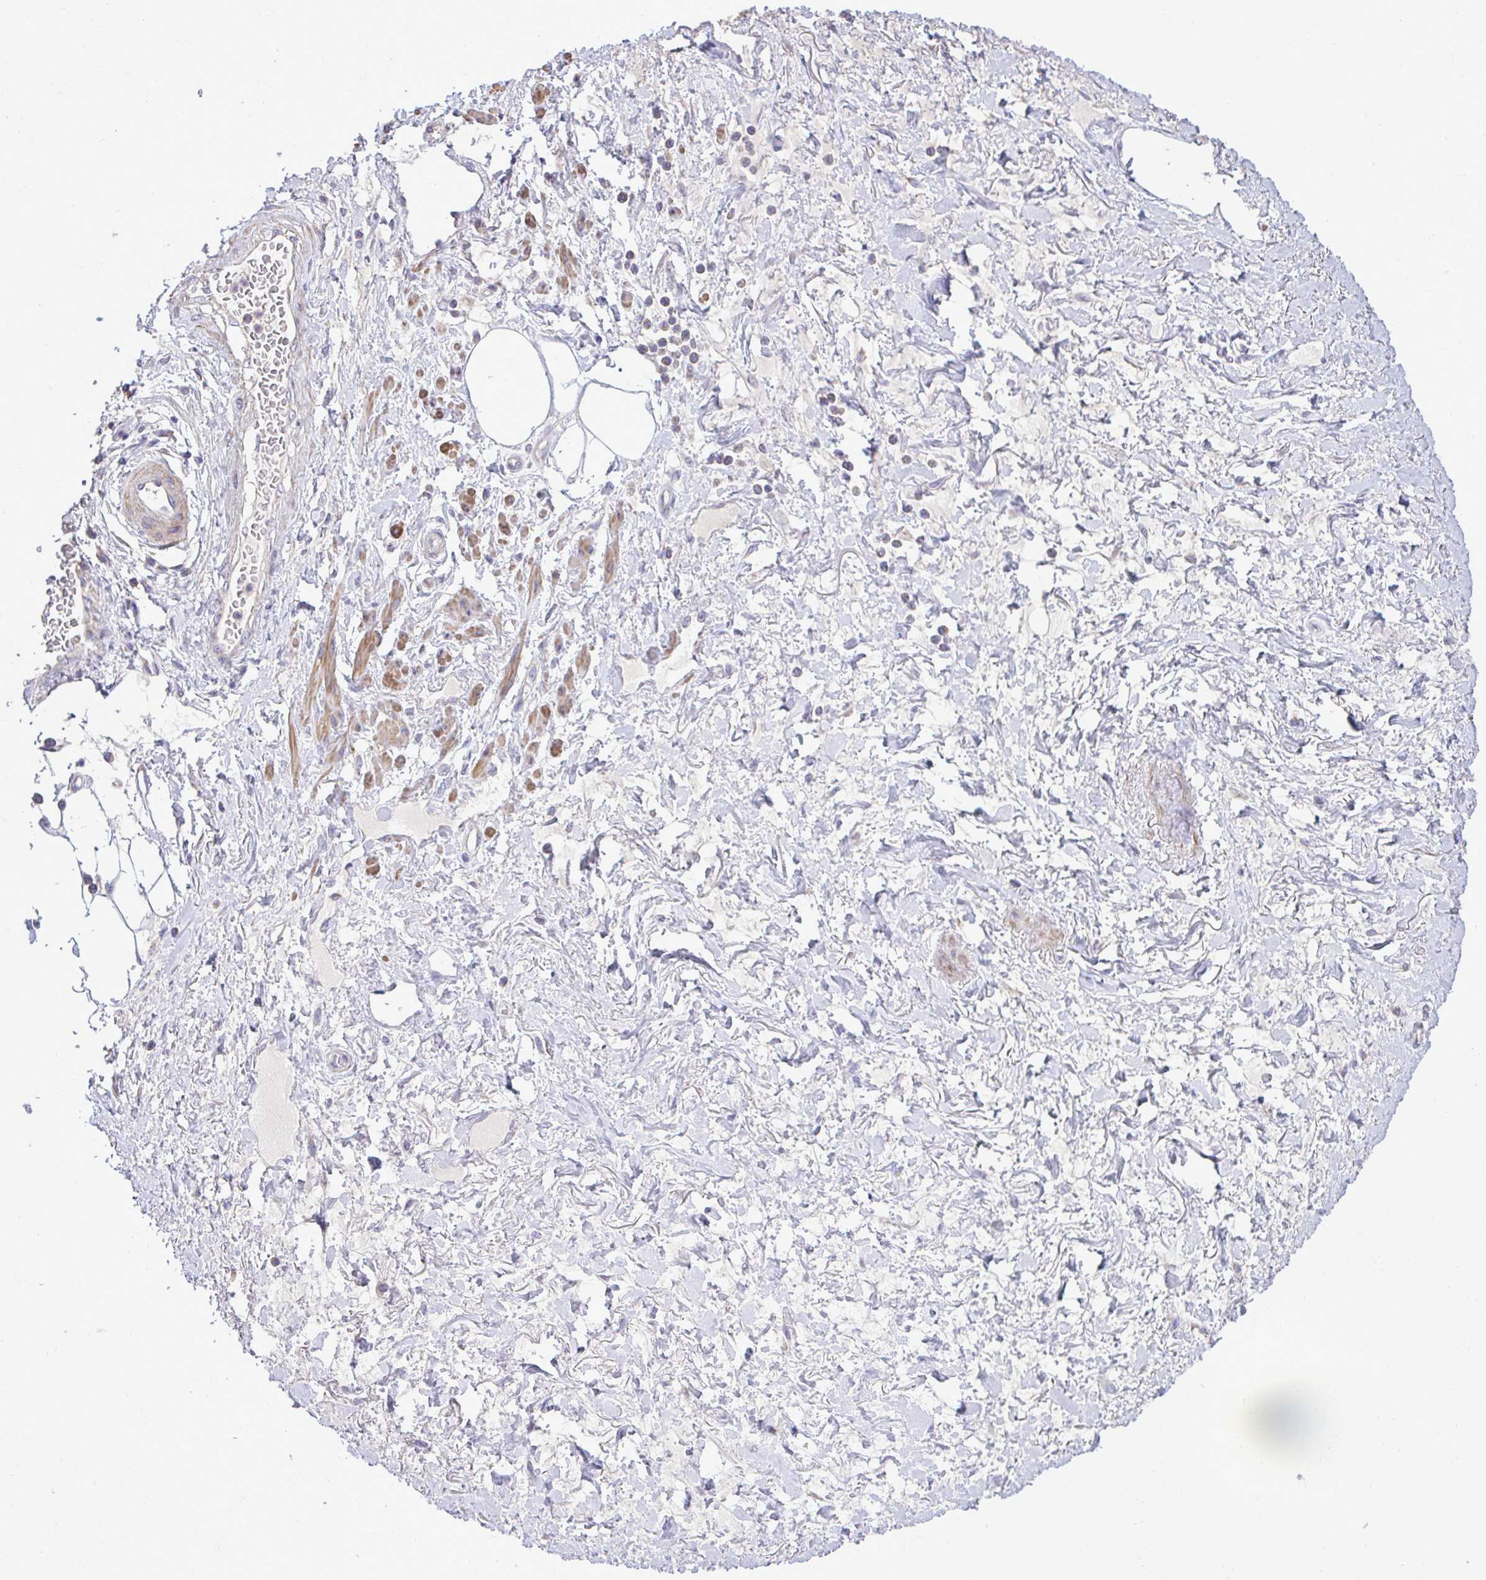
{"staining": {"intensity": "negative", "quantity": "none", "location": "none"}, "tissue": "adipose tissue", "cell_type": "Adipocytes", "image_type": "normal", "snomed": [{"axis": "morphology", "description": "Normal tissue, NOS"}, {"axis": "topography", "description": "Vagina"}, {"axis": "topography", "description": "Peripheral nerve tissue"}], "caption": "The immunohistochemistry (IHC) photomicrograph has no significant positivity in adipocytes of adipose tissue. (DAB (3,3'-diaminobenzidine) immunohistochemistry visualized using brightfield microscopy, high magnification).", "gene": "ENSG00000269547", "patient": {"sex": "female", "age": 71}}